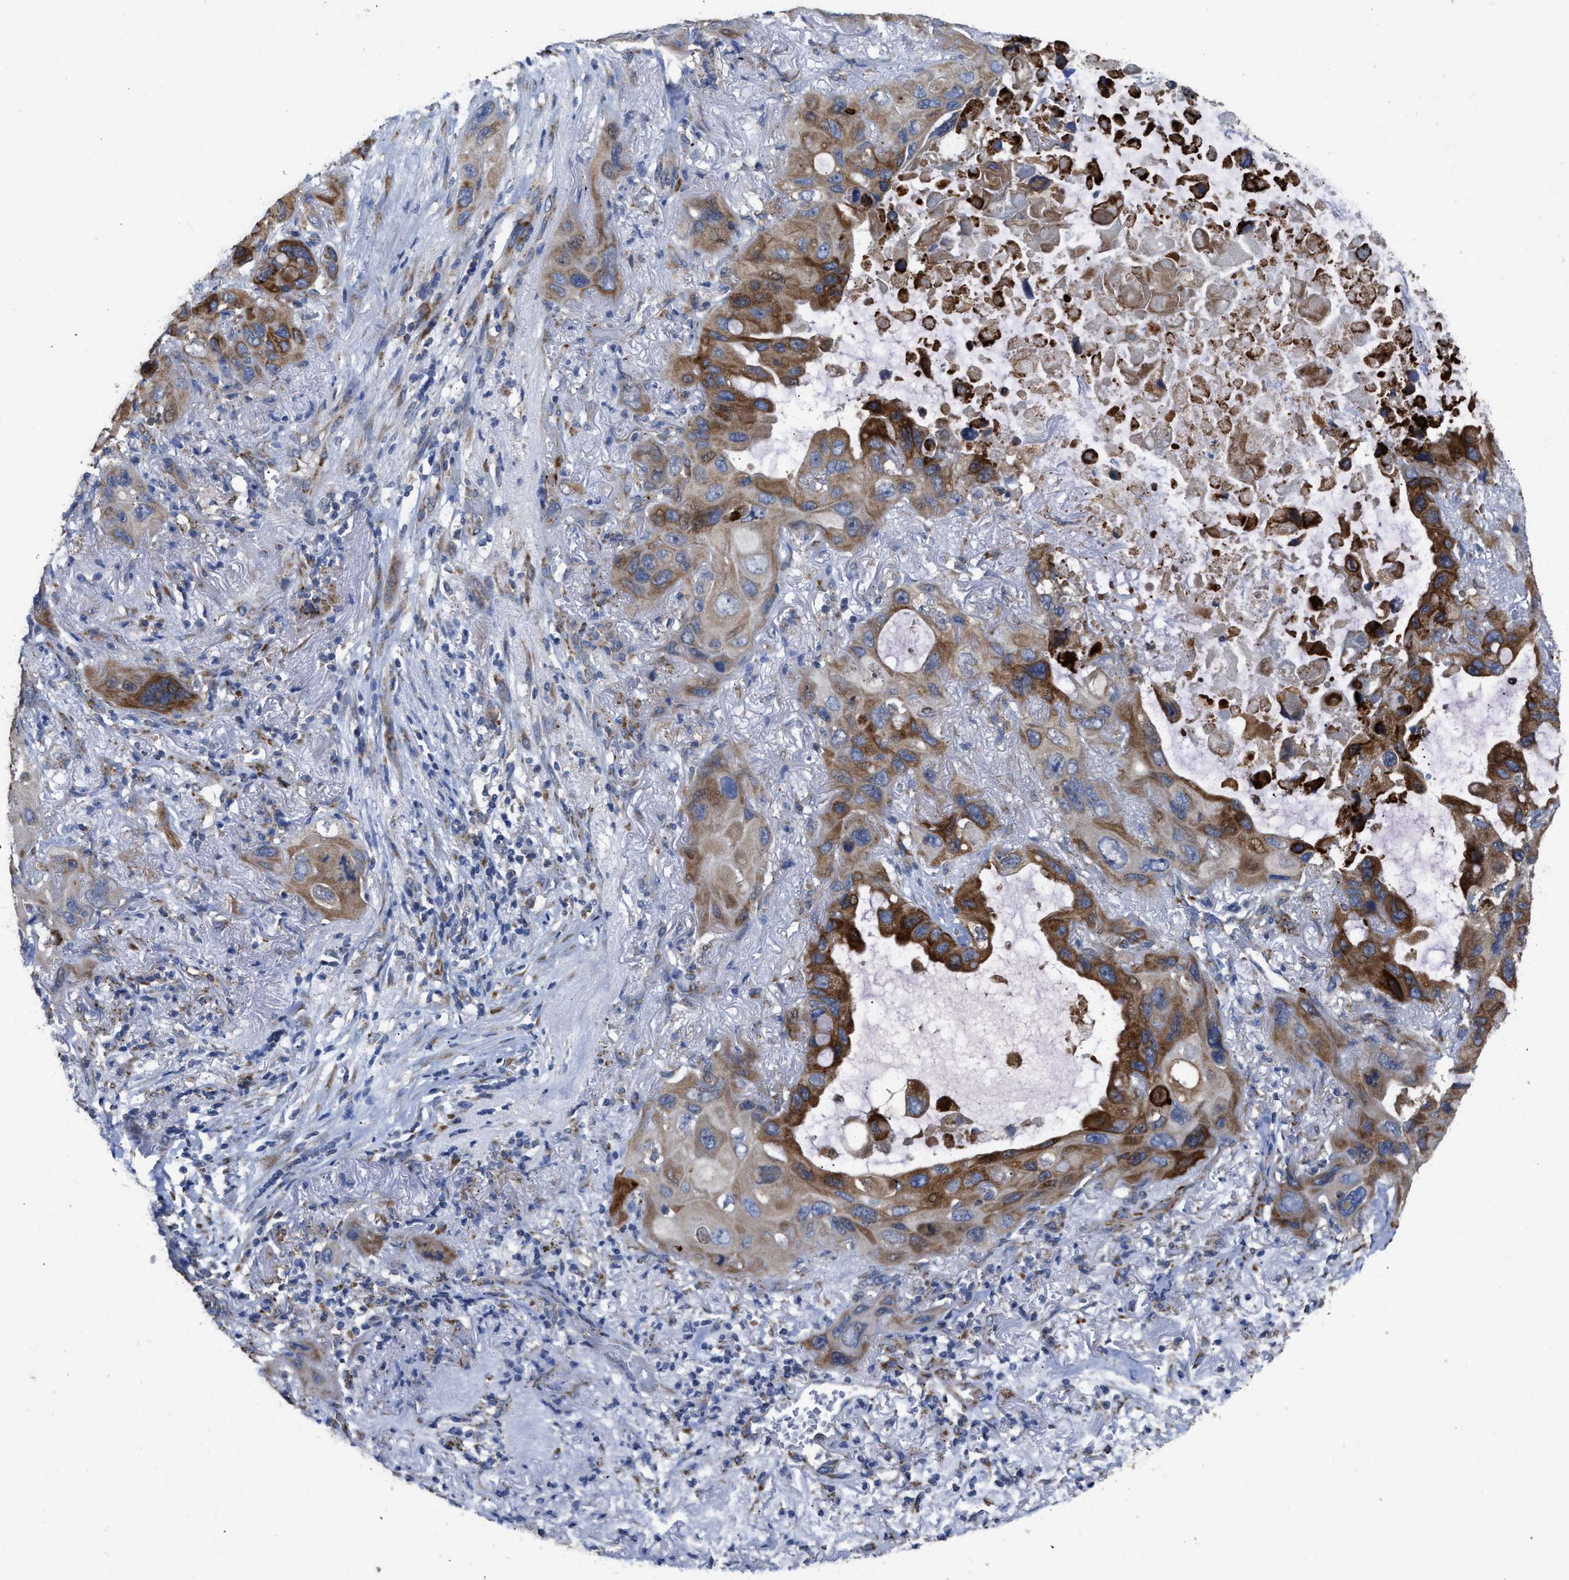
{"staining": {"intensity": "moderate", "quantity": ">75%", "location": "cytoplasmic/membranous"}, "tissue": "lung cancer", "cell_type": "Tumor cells", "image_type": "cancer", "snomed": [{"axis": "morphology", "description": "Squamous cell carcinoma, NOS"}, {"axis": "topography", "description": "Lung"}], "caption": "The immunohistochemical stain highlights moderate cytoplasmic/membranous staining in tumor cells of lung cancer (squamous cell carcinoma) tissue.", "gene": "AK2", "patient": {"sex": "female", "age": 73}}